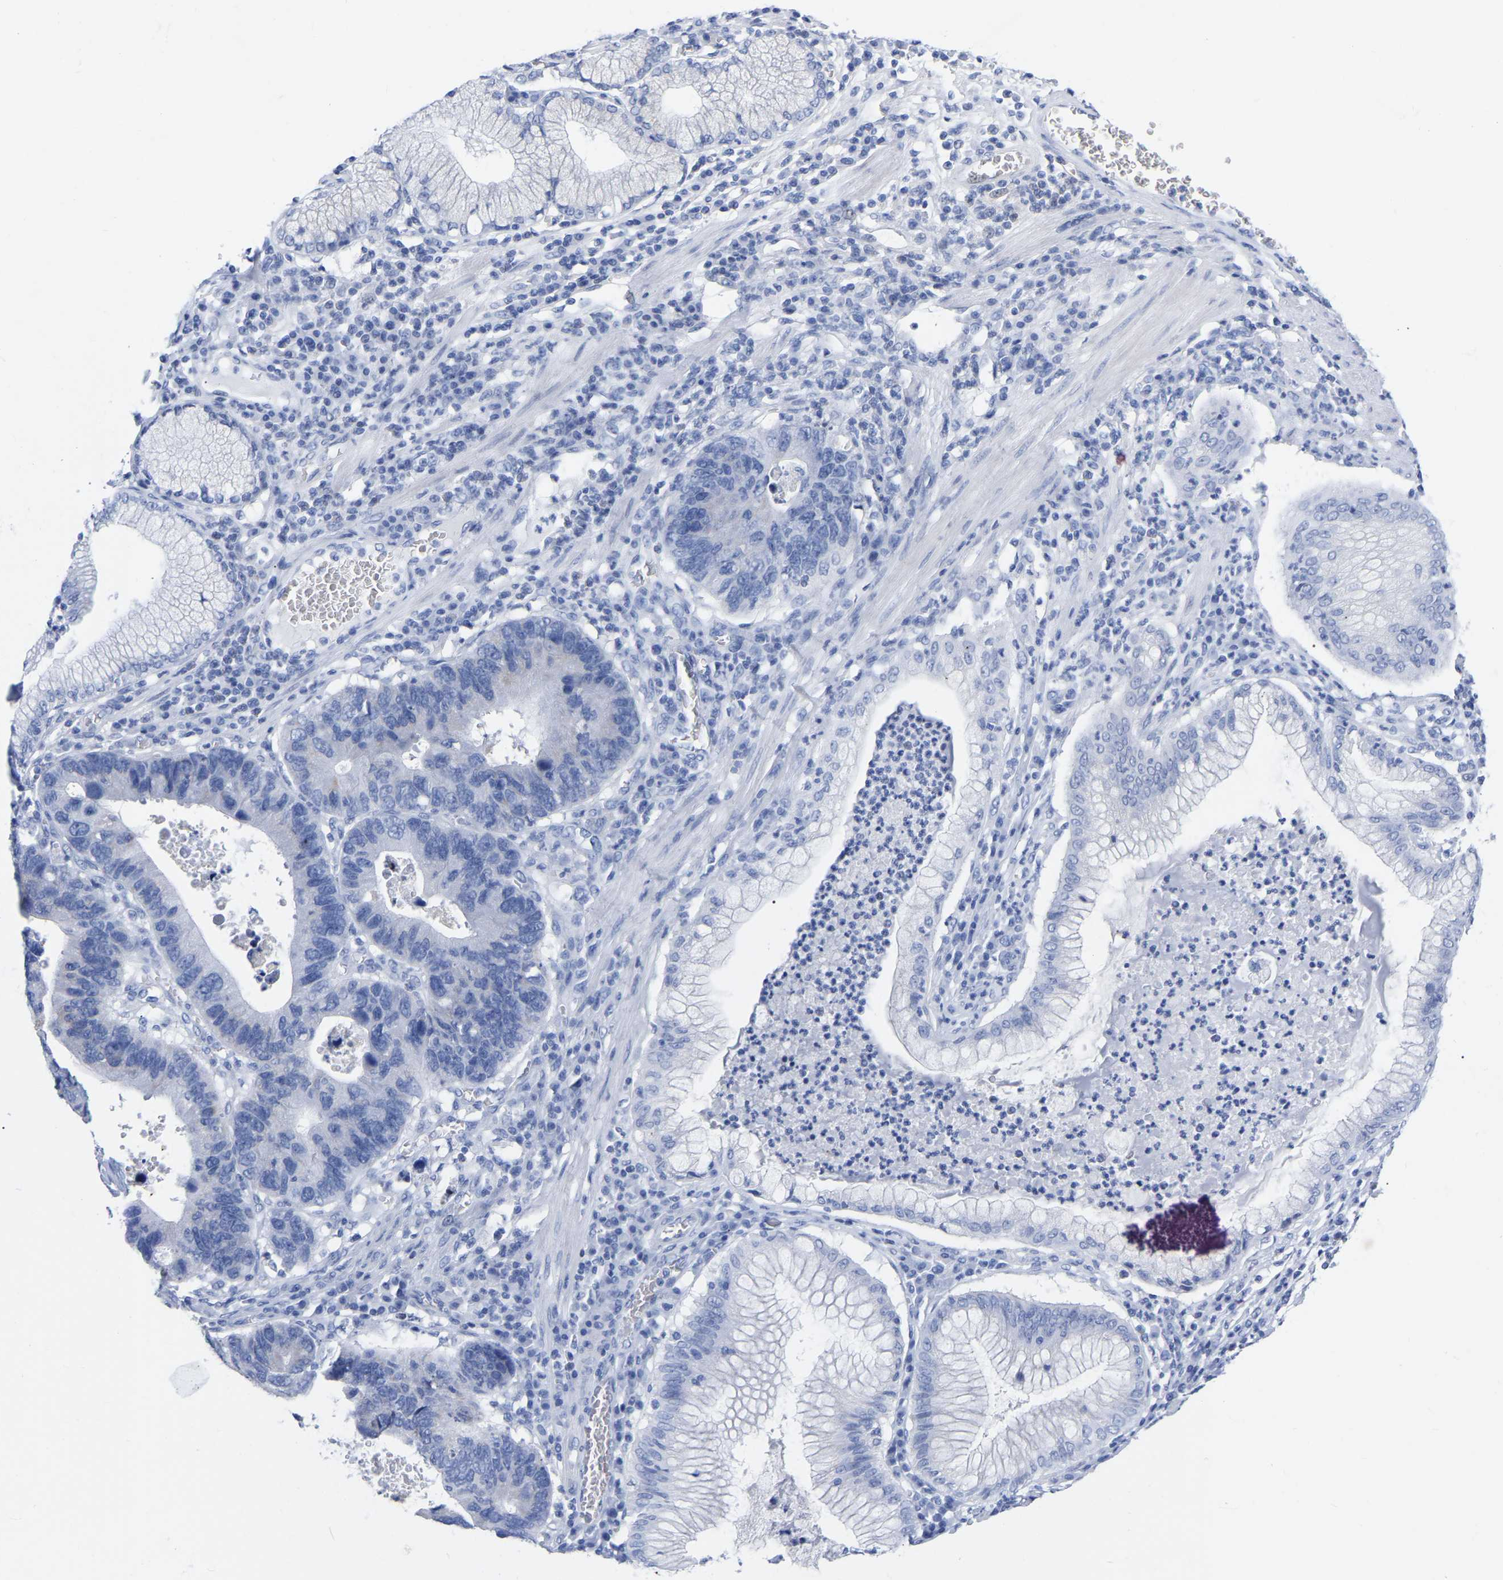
{"staining": {"intensity": "negative", "quantity": "none", "location": "none"}, "tissue": "stomach cancer", "cell_type": "Tumor cells", "image_type": "cancer", "snomed": [{"axis": "morphology", "description": "Adenocarcinoma, NOS"}, {"axis": "topography", "description": "Stomach"}], "caption": "An image of stomach adenocarcinoma stained for a protein exhibits no brown staining in tumor cells. (DAB immunohistochemistry (IHC) with hematoxylin counter stain).", "gene": "ZNF629", "patient": {"sex": "male", "age": 59}}